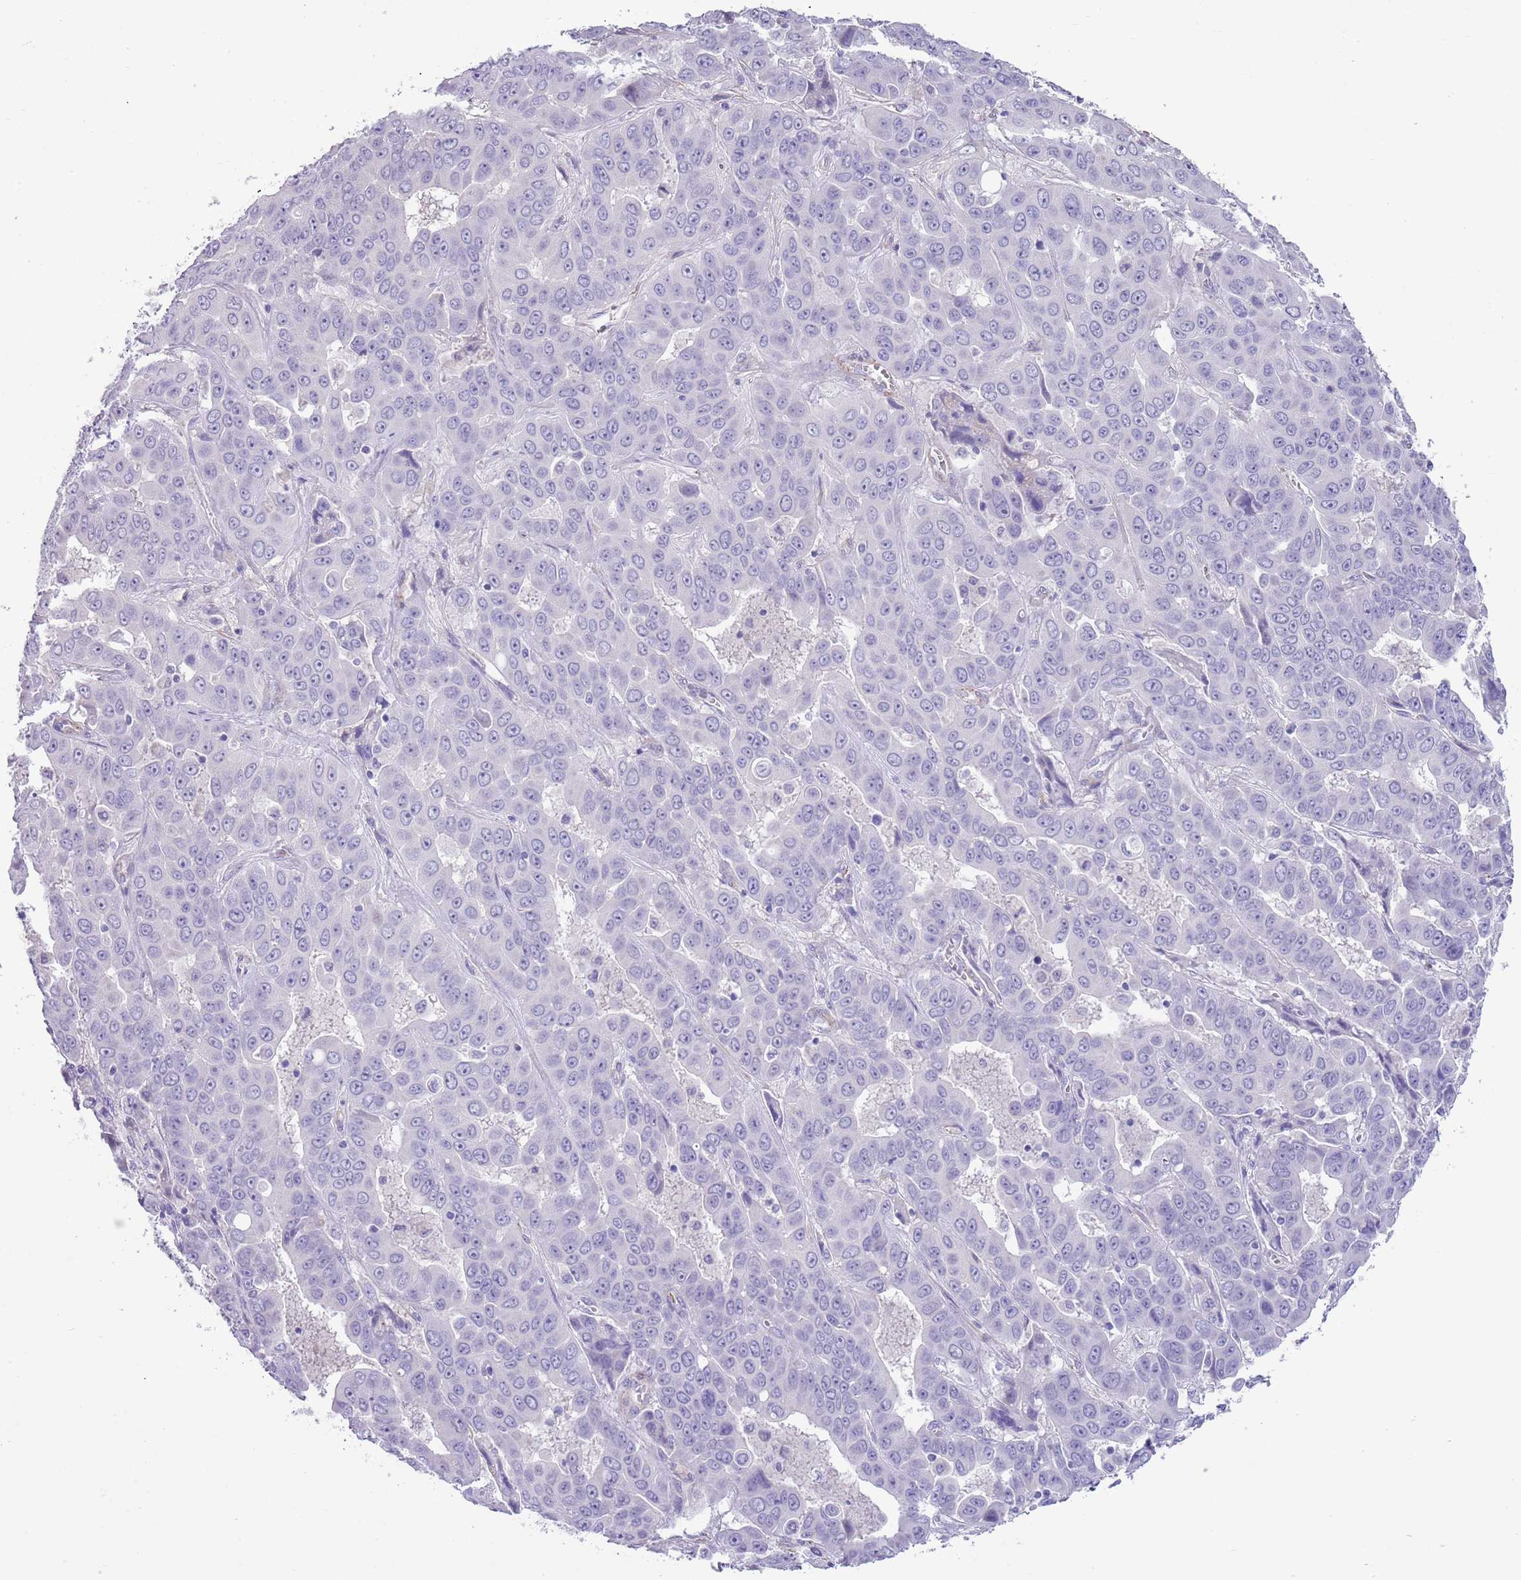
{"staining": {"intensity": "negative", "quantity": "none", "location": "none"}, "tissue": "liver cancer", "cell_type": "Tumor cells", "image_type": "cancer", "snomed": [{"axis": "morphology", "description": "Cholangiocarcinoma"}, {"axis": "topography", "description": "Liver"}], "caption": "Tumor cells show no significant protein staining in liver cancer.", "gene": "TSGA13", "patient": {"sex": "female", "age": 52}}